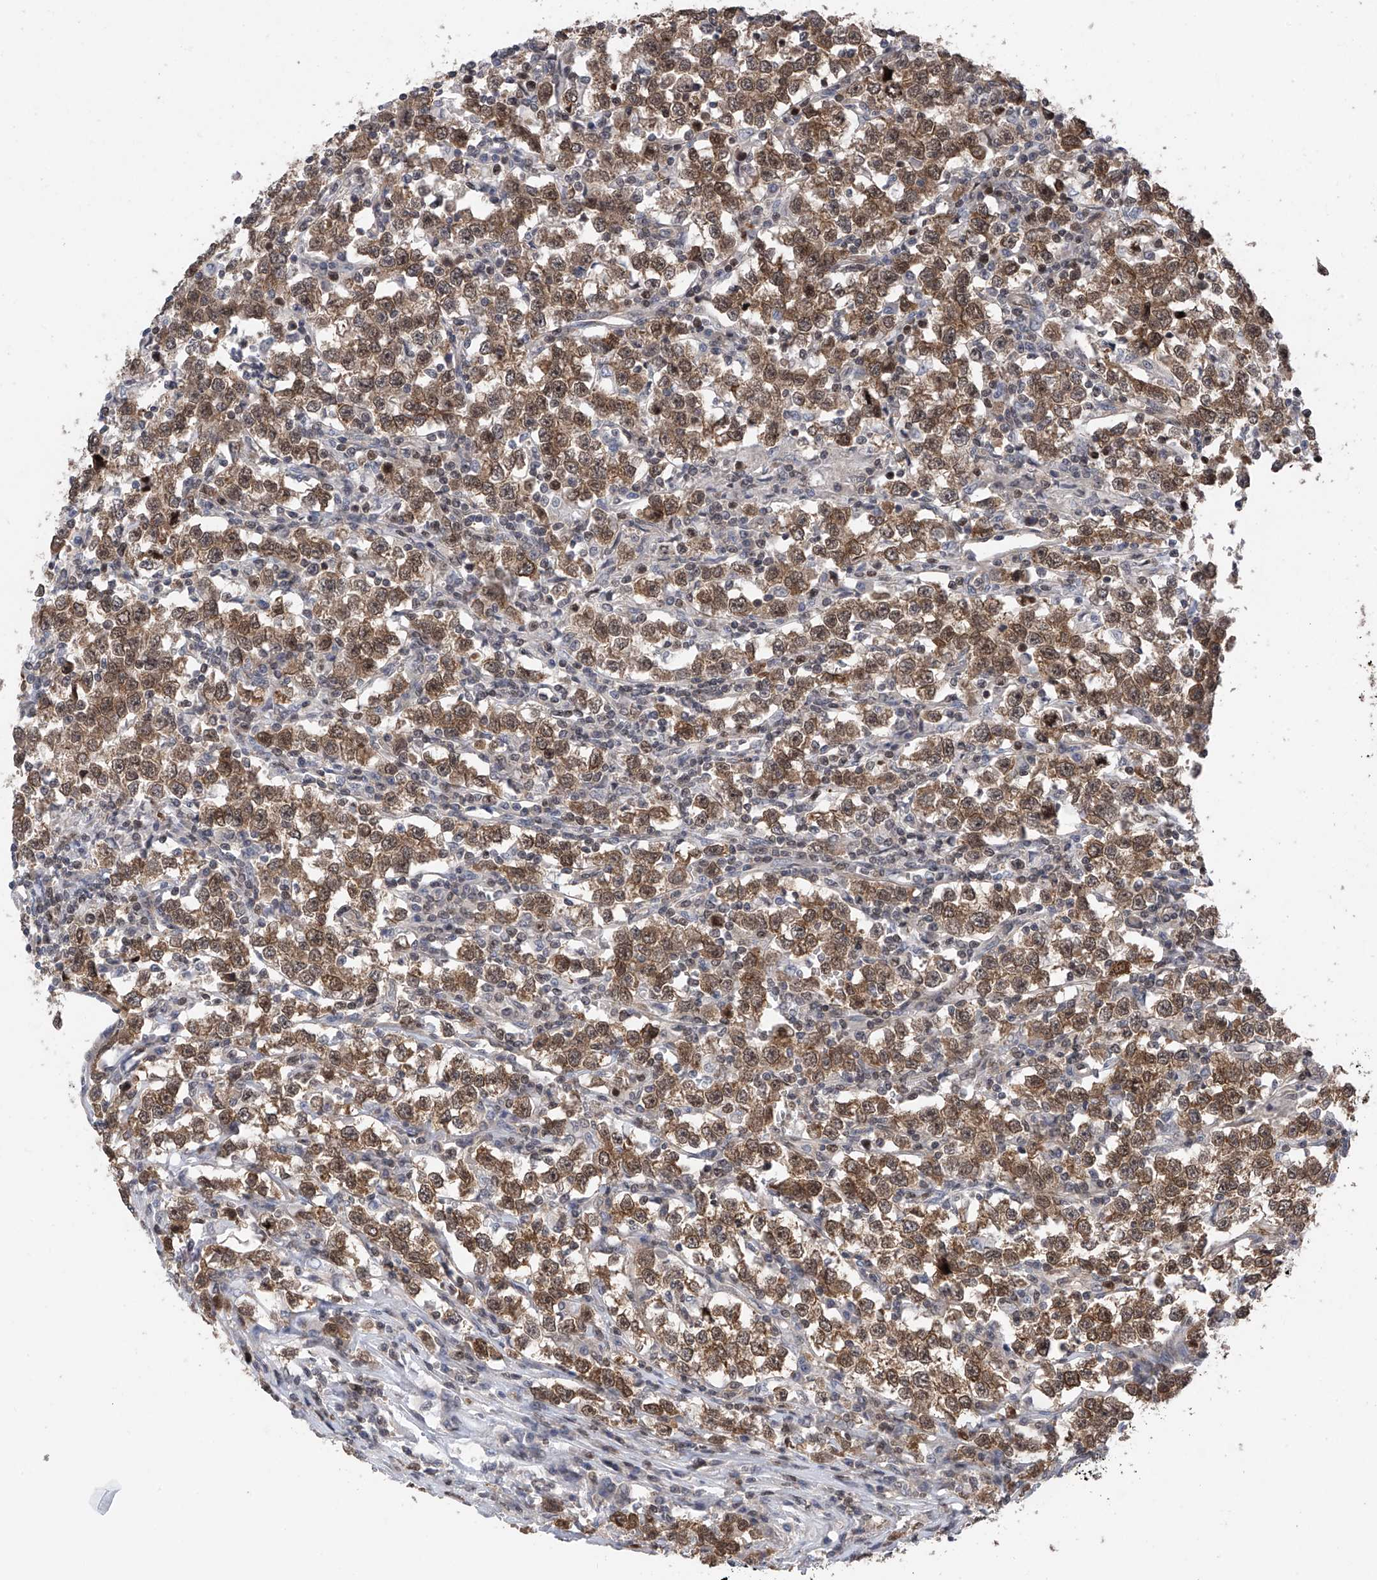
{"staining": {"intensity": "moderate", "quantity": ">75%", "location": "cytoplasmic/membranous"}, "tissue": "testis cancer", "cell_type": "Tumor cells", "image_type": "cancer", "snomed": [{"axis": "morphology", "description": "Normal tissue, NOS"}, {"axis": "morphology", "description": "Seminoma, NOS"}, {"axis": "topography", "description": "Testis"}], "caption": "Immunohistochemistry (IHC) histopathology image of human seminoma (testis) stained for a protein (brown), which displays medium levels of moderate cytoplasmic/membranous expression in approximately >75% of tumor cells.", "gene": "DNAJC9", "patient": {"sex": "male", "age": 43}}